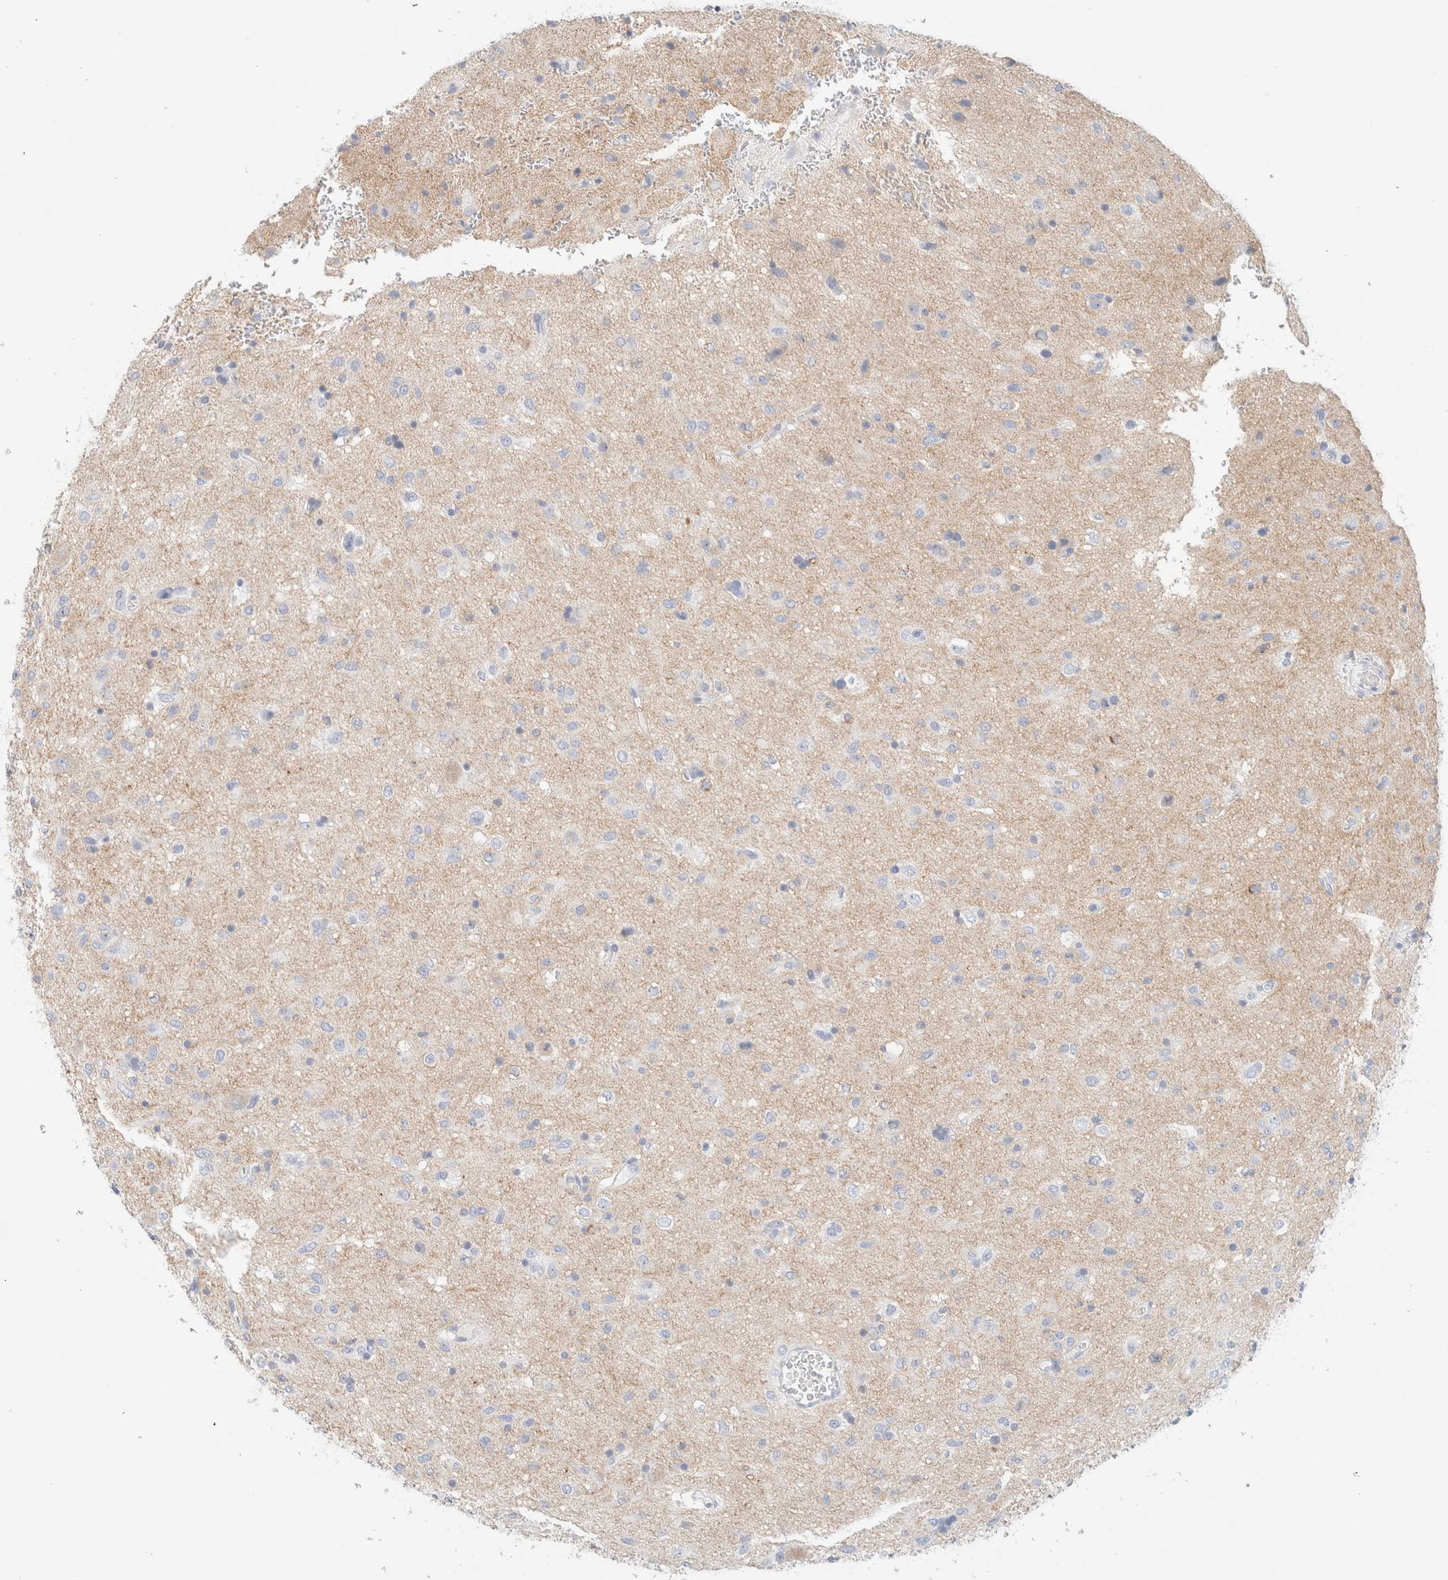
{"staining": {"intensity": "negative", "quantity": "none", "location": "none"}, "tissue": "glioma", "cell_type": "Tumor cells", "image_type": "cancer", "snomed": [{"axis": "morphology", "description": "Glioma, malignant, Low grade"}, {"axis": "topography", "description": "Brain"}], "caption": "Immunohistochemical staining of glioma demonstrates no significant positivity in tumor cells.", "gene": "HEXD", "patient": {"sex": "male", "age": 77}}